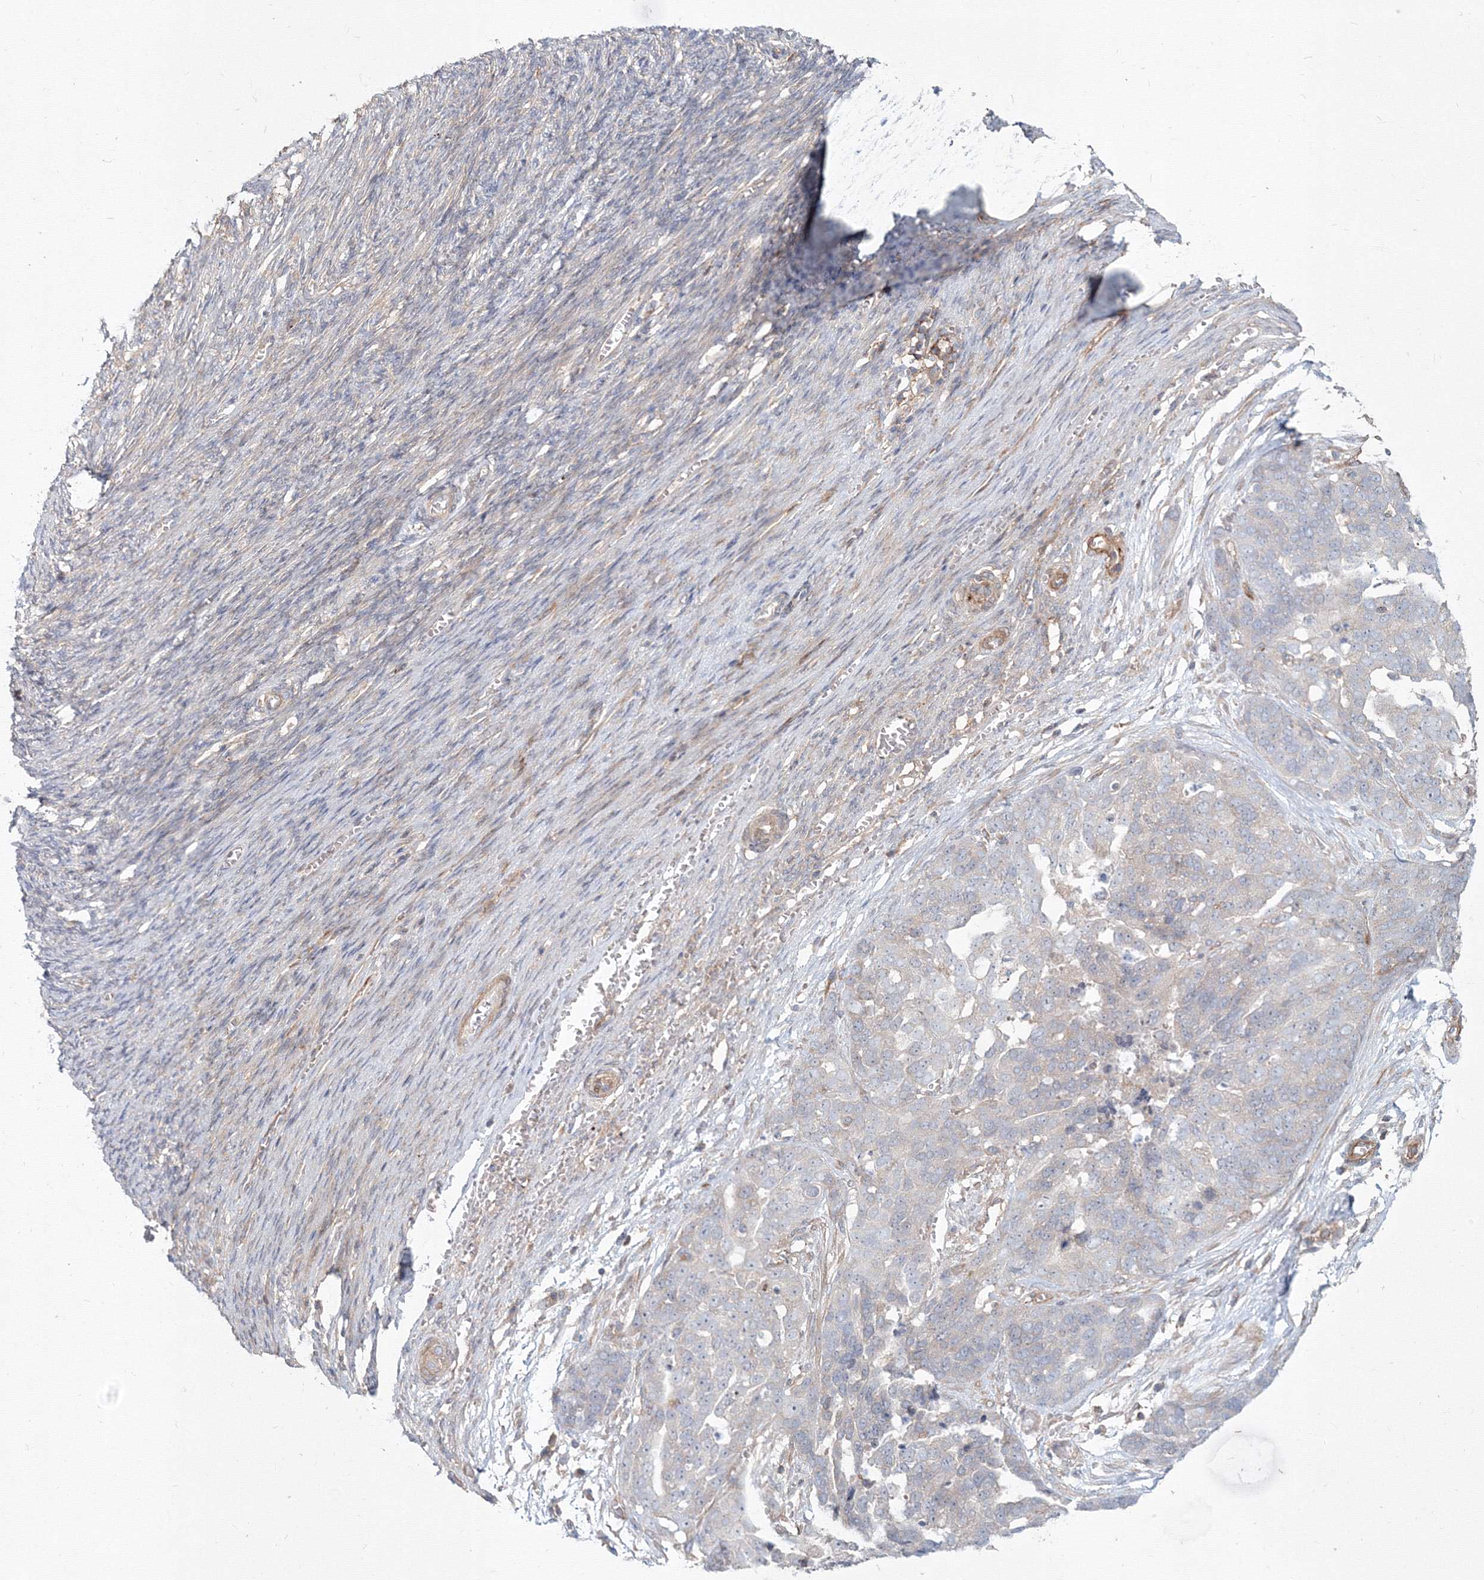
{"staining": {"intensity": "negative", "quantity": "none", "location": "none"}, "tissue": "ovarian cancer", "cell_type": "Tumor cells", "image_type": "cancer", "snomed": [{"axis": "morphology", "description": "Cystadenocarcinoma, serous, NOS"}, {"axis": "topography", "description": "Ovary"}], "caption": "An image of human serous cystadenocarcinoma (ovarian) is negative for staining in tumor cells.", "gene": "SH3PXD2A", "patient": {"sex": "female", "age": 44}}